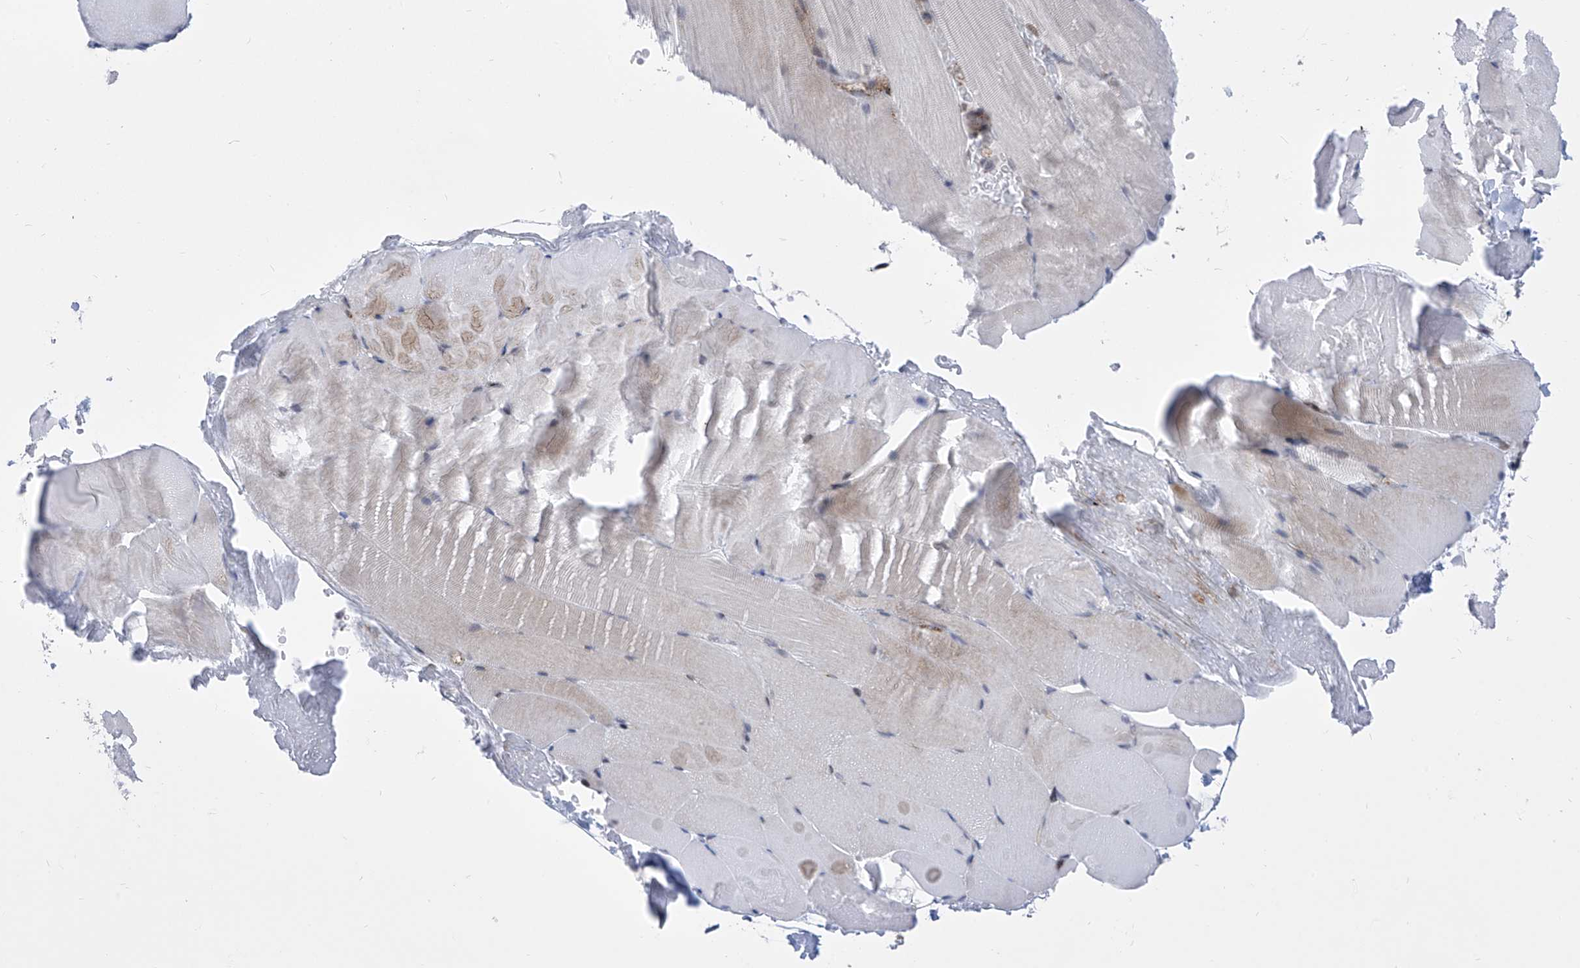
{"staining": {"intensity": "weak", "quantity": "<25%", "location": "nuclear"}, "tissue": "skeletal muscle", "cell_type": "Myocytes", "image_type": "normal", "snomed": [{"axis": "morphology", "description": "Normal tissue, NOS"}, {"axis": "topography", "description": "Skeletal muscle"}, {"axis": "topography", "description": "Parathyroid gland"}], "caption": "IHC photomicrograph of benign skeletal muscle: human skeletal muscle stained with DAB demonstrates no significant protein positivity in myocytes. (DAB (3,3'-diaminobenzidine) IHC with hematoxylin counter stain).", "gene": "CEP290", "patient": {"sex": "female", "age": 37}}